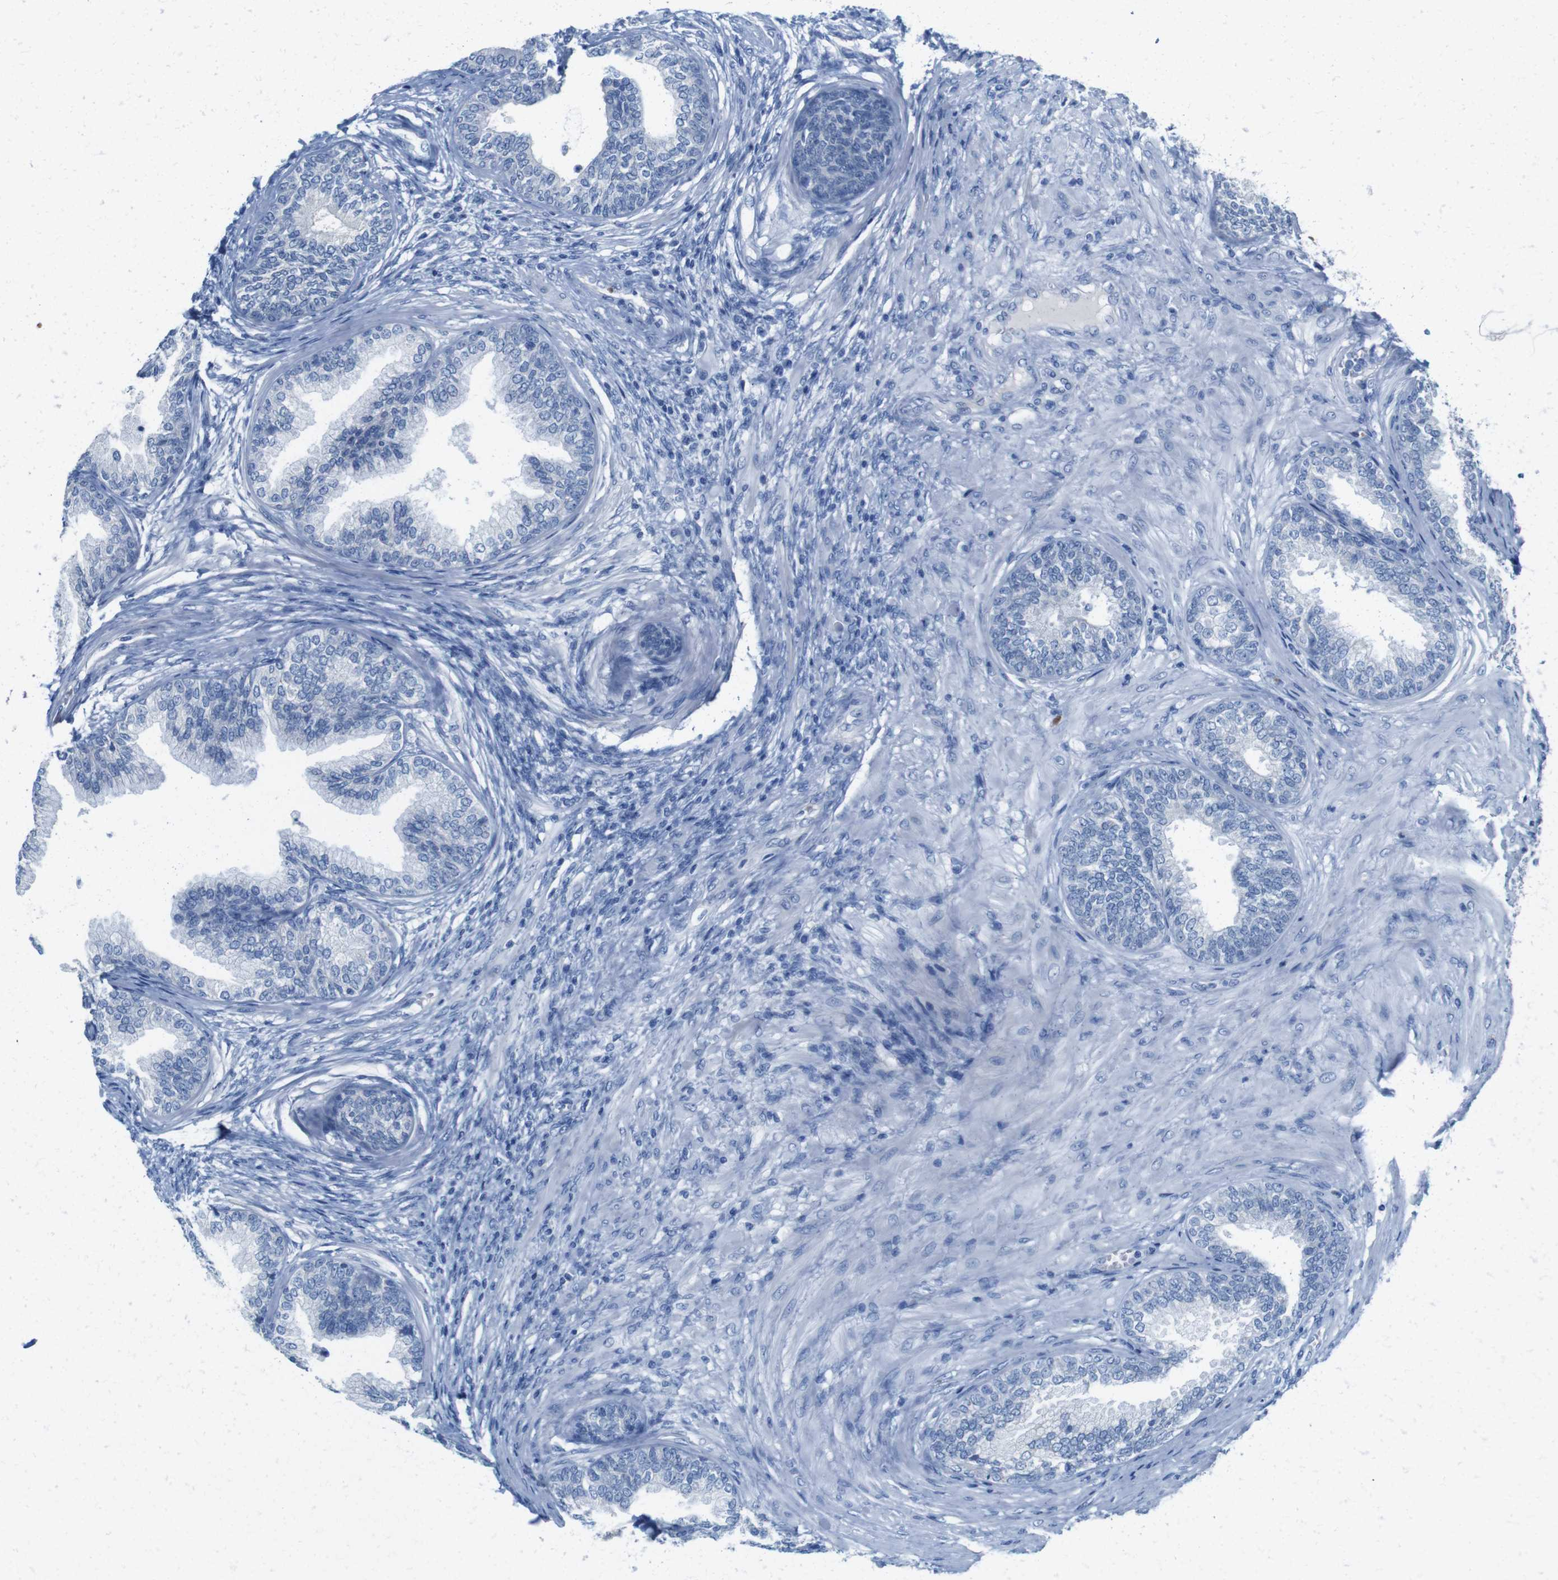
{"staining": {"intensity": "negative", "quantity": "none", "location": "none"}, "tissue": "prostate", "cell_type": "Glandular cells", "image_type": "normal", "snomed": [{"axis": "morphology", "description": "Normal tissue, NOS"}, {"axis": "topography", "description": "Prostate"}], "caption": "There is no significant expression in glandular cells of prostate. (DAB (3,3'-diaminobenzidine) IHC, high magnification).", "gene": "IGSF8", "patient": {"sex": "male", "age": 76}}